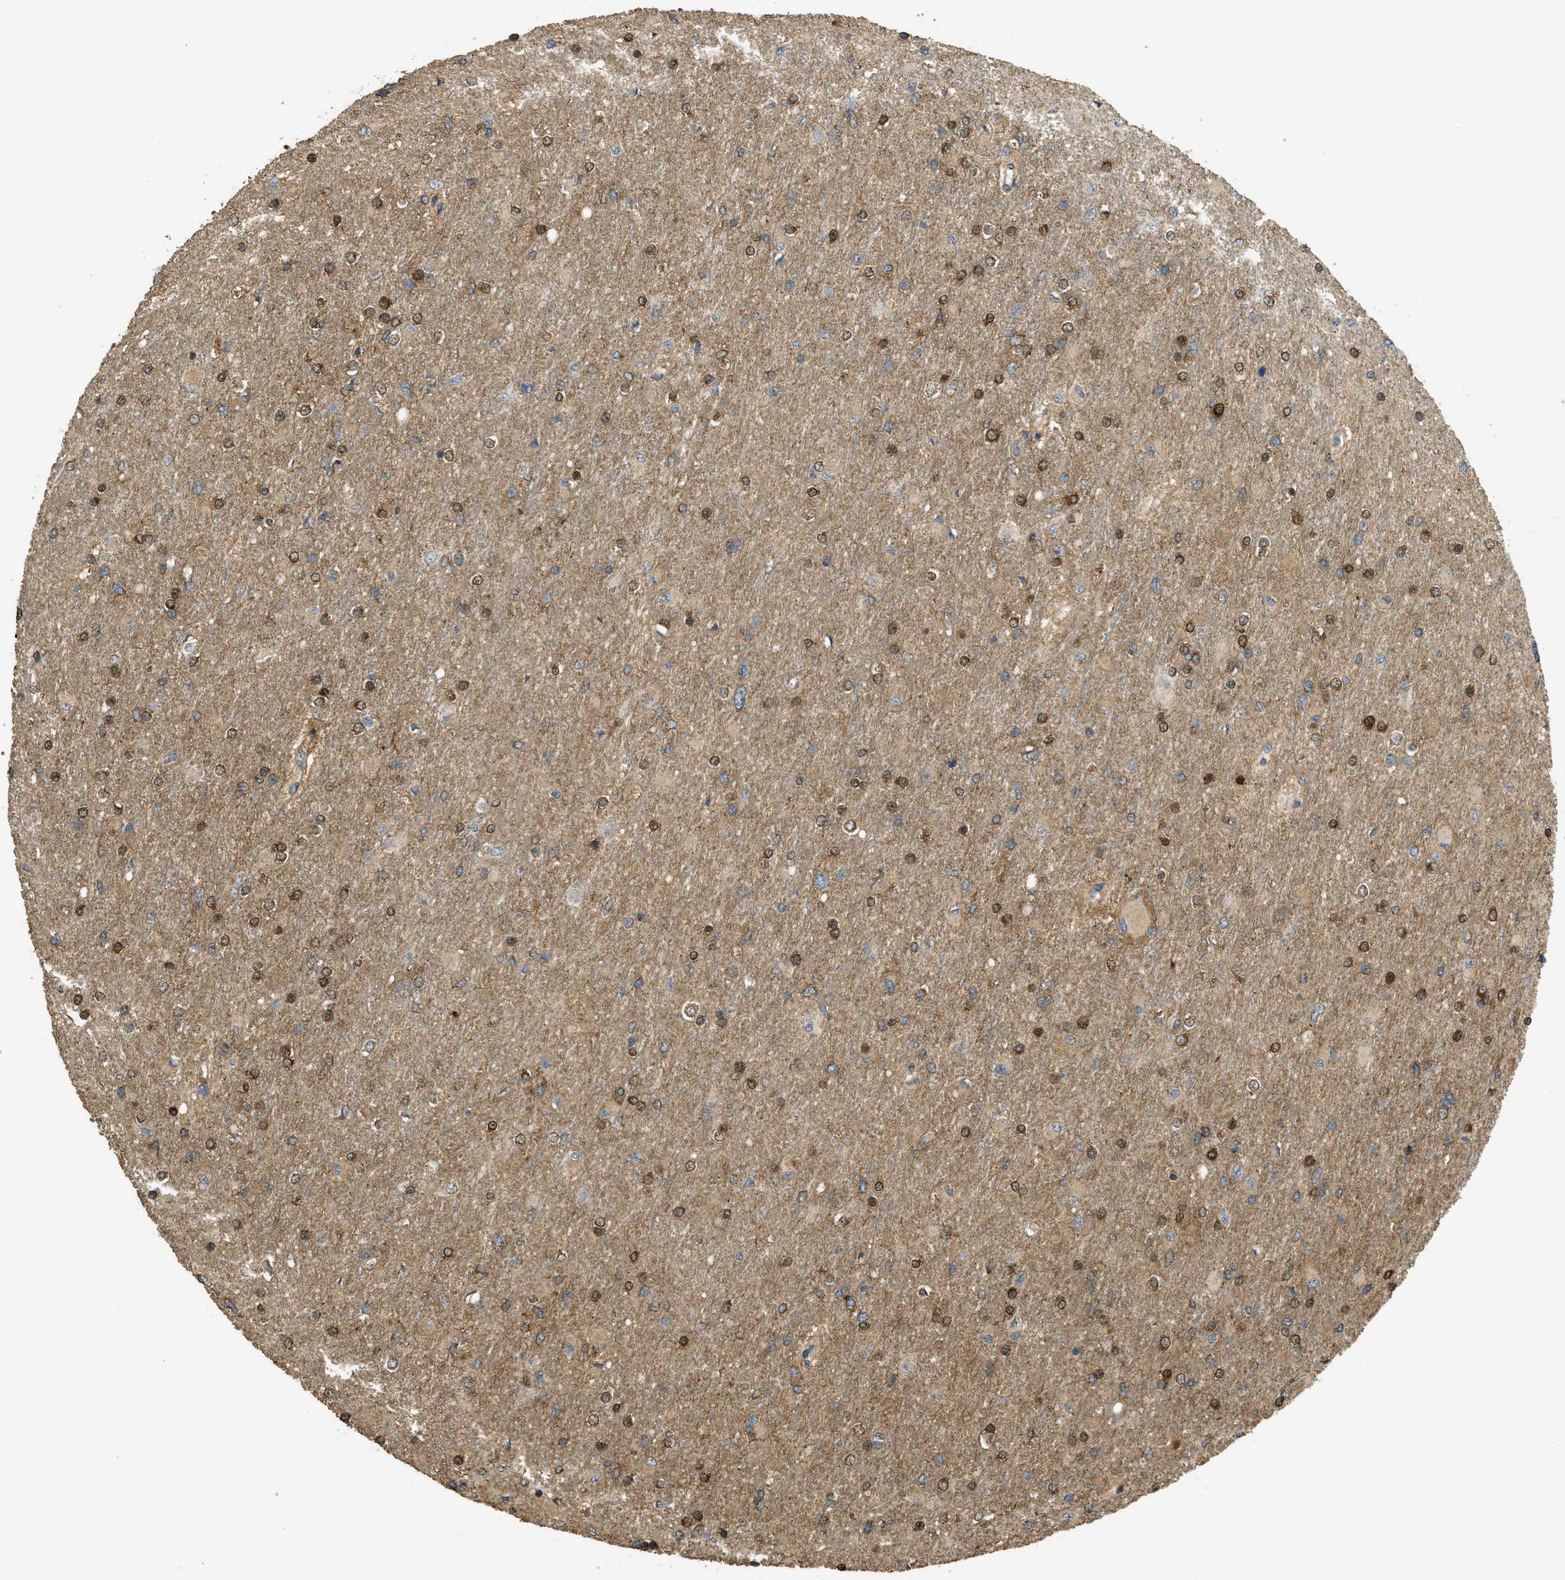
{"staining": {"intensity": "moderate", "quantity": "25%-75%", "location": "nuclear"}, "tissue": "glioma", "cell_type": "Tumor cells", "image_type": "cancer", "snomed": [{"axis": "morphology", "description": "Glioma, malignant, High grade"}, {"axis": "topography", "description": "Cerebral cortex"}], "caption": "Immunohistochemical staining of glioma displays medium levels of moderate nuclear protein staining in about 25%-75% of tumor cells.", "gene": "CD276", "patient": {"sex": "female", "age": 36}}